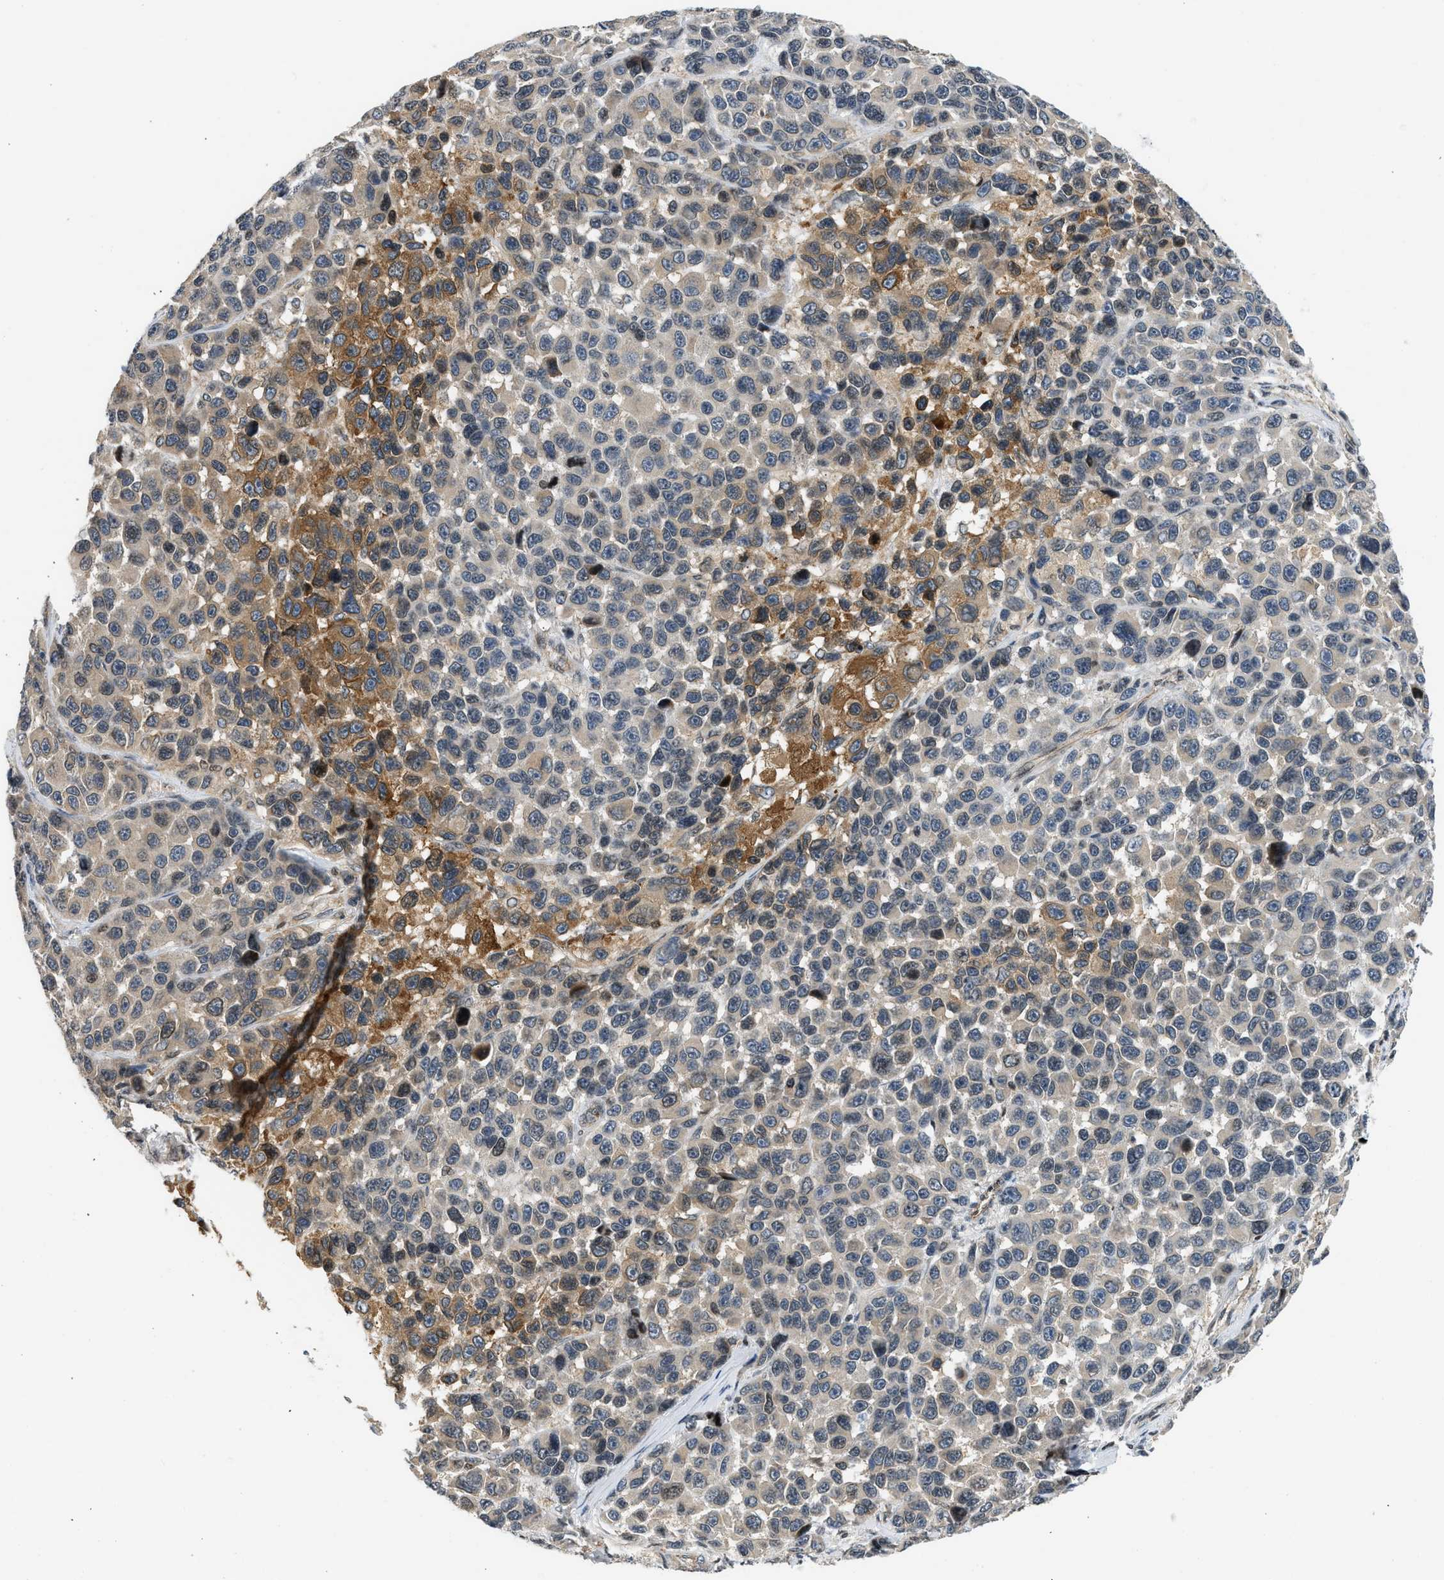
{"staining": {"intensity": "moderate", "quantity": "<25%", "location": "cytoplasmic/membranous"}, "tissue": "melanoma", "cell_type": "Tumor cells", "image_type": "cancer", "snomed": [{"axis": "morphology", "description": "Malignant melanoma, NOS"}, {"axis": "topography", "description": "Skin"}], "caption": "This image reveals immunohistochemistry staining of malignant melanoma, with low moderate cytoplasmic/membranous expression in about <25% of tumor cells.", "gene": "OLIG3", "patient": {"sex": "male", "age": 53}}